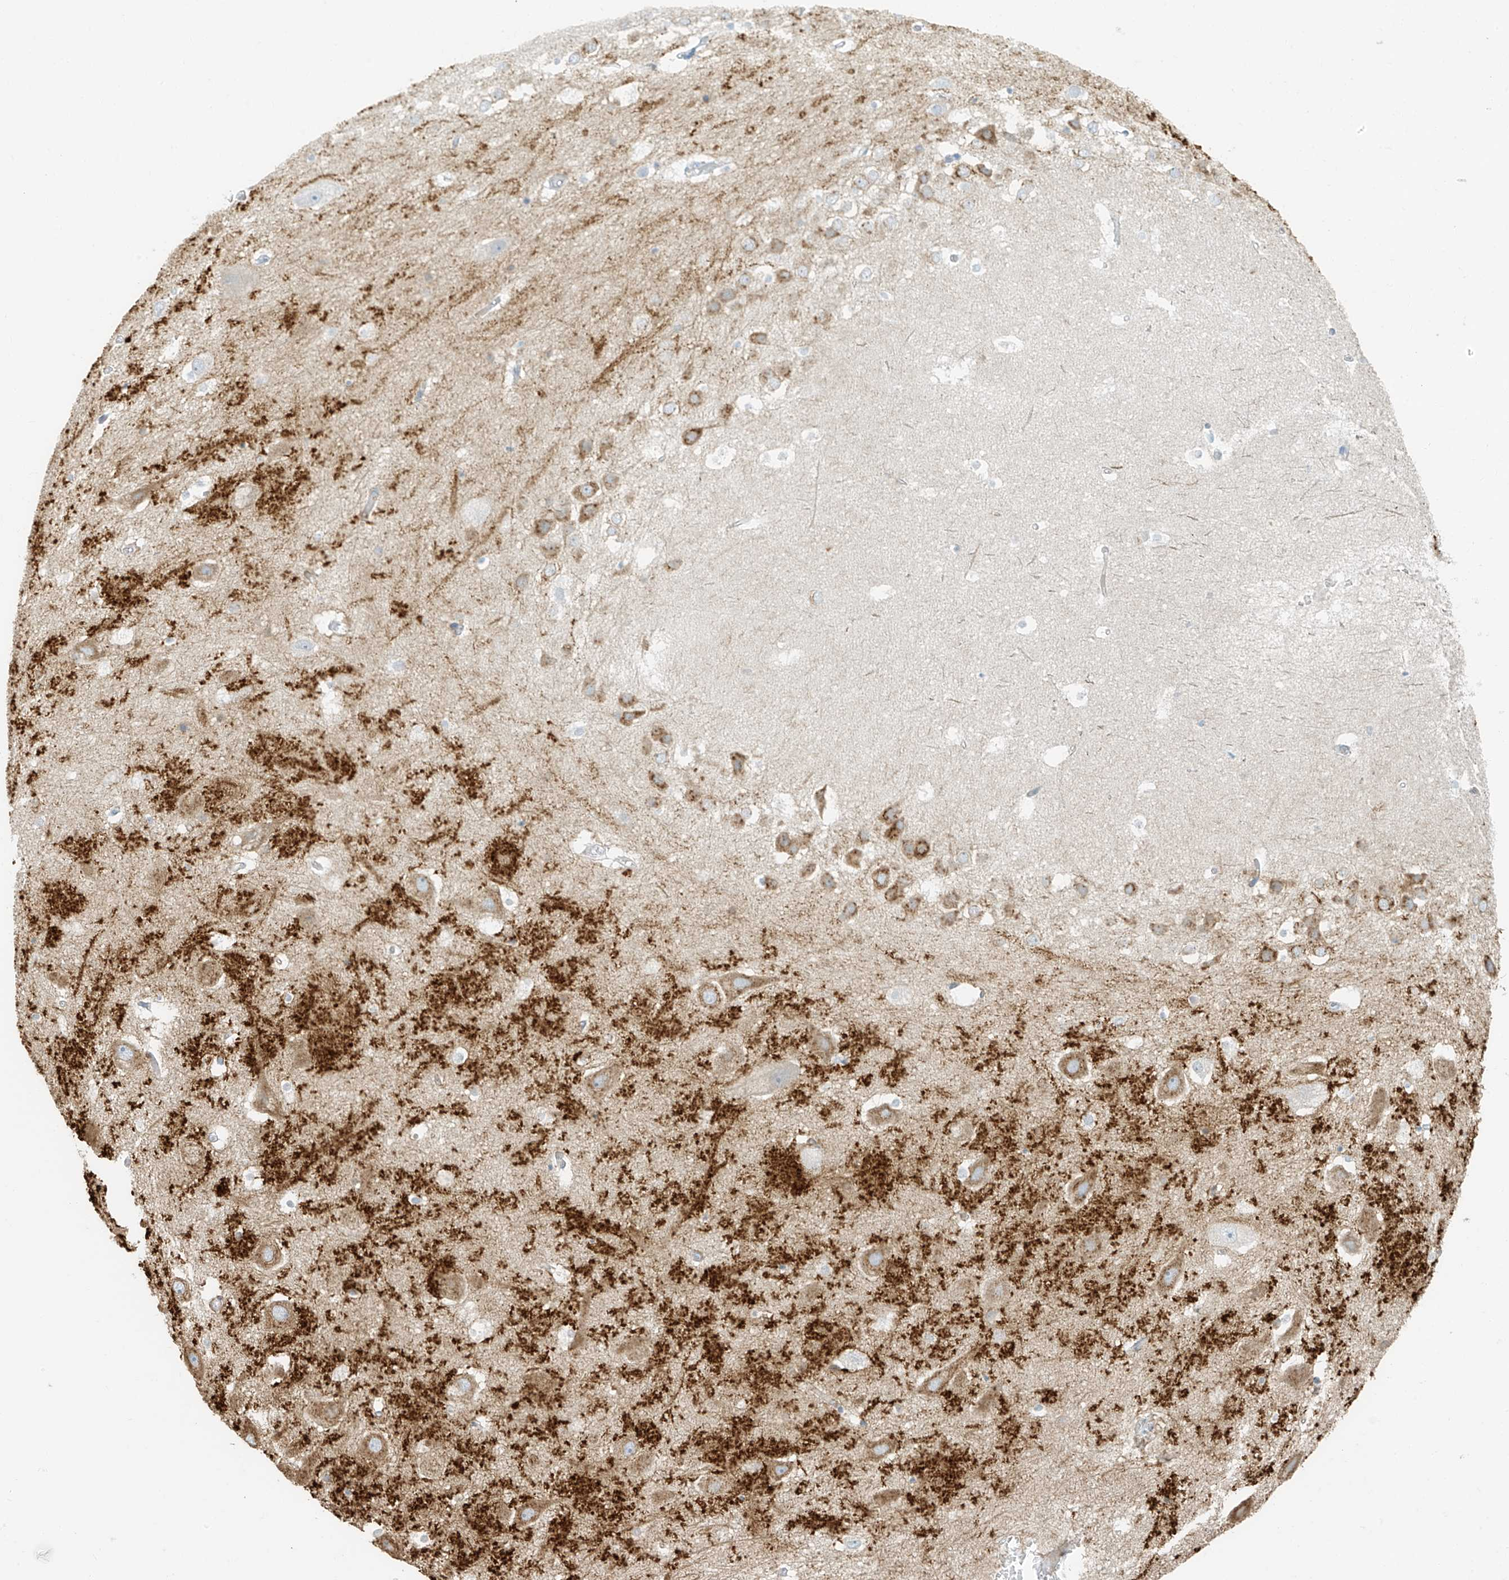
{"staining": {"intensity": "negative", "quantity": "none", "location": "none"}, "tissue": "hippocampus", "cell_type": "Glial cells", "image_type": "normal", "snomed": [{"axis": "morphology", "description": "Normal tissue, NOS"}, {"axis": "topography", "description": "Hippocampus"}], "caption": "IHC of unremarkable human hippocampus shows no positivity in glial cells.", "gene": "RFTN2", "patient": {"sex": "female", "age": 52}}